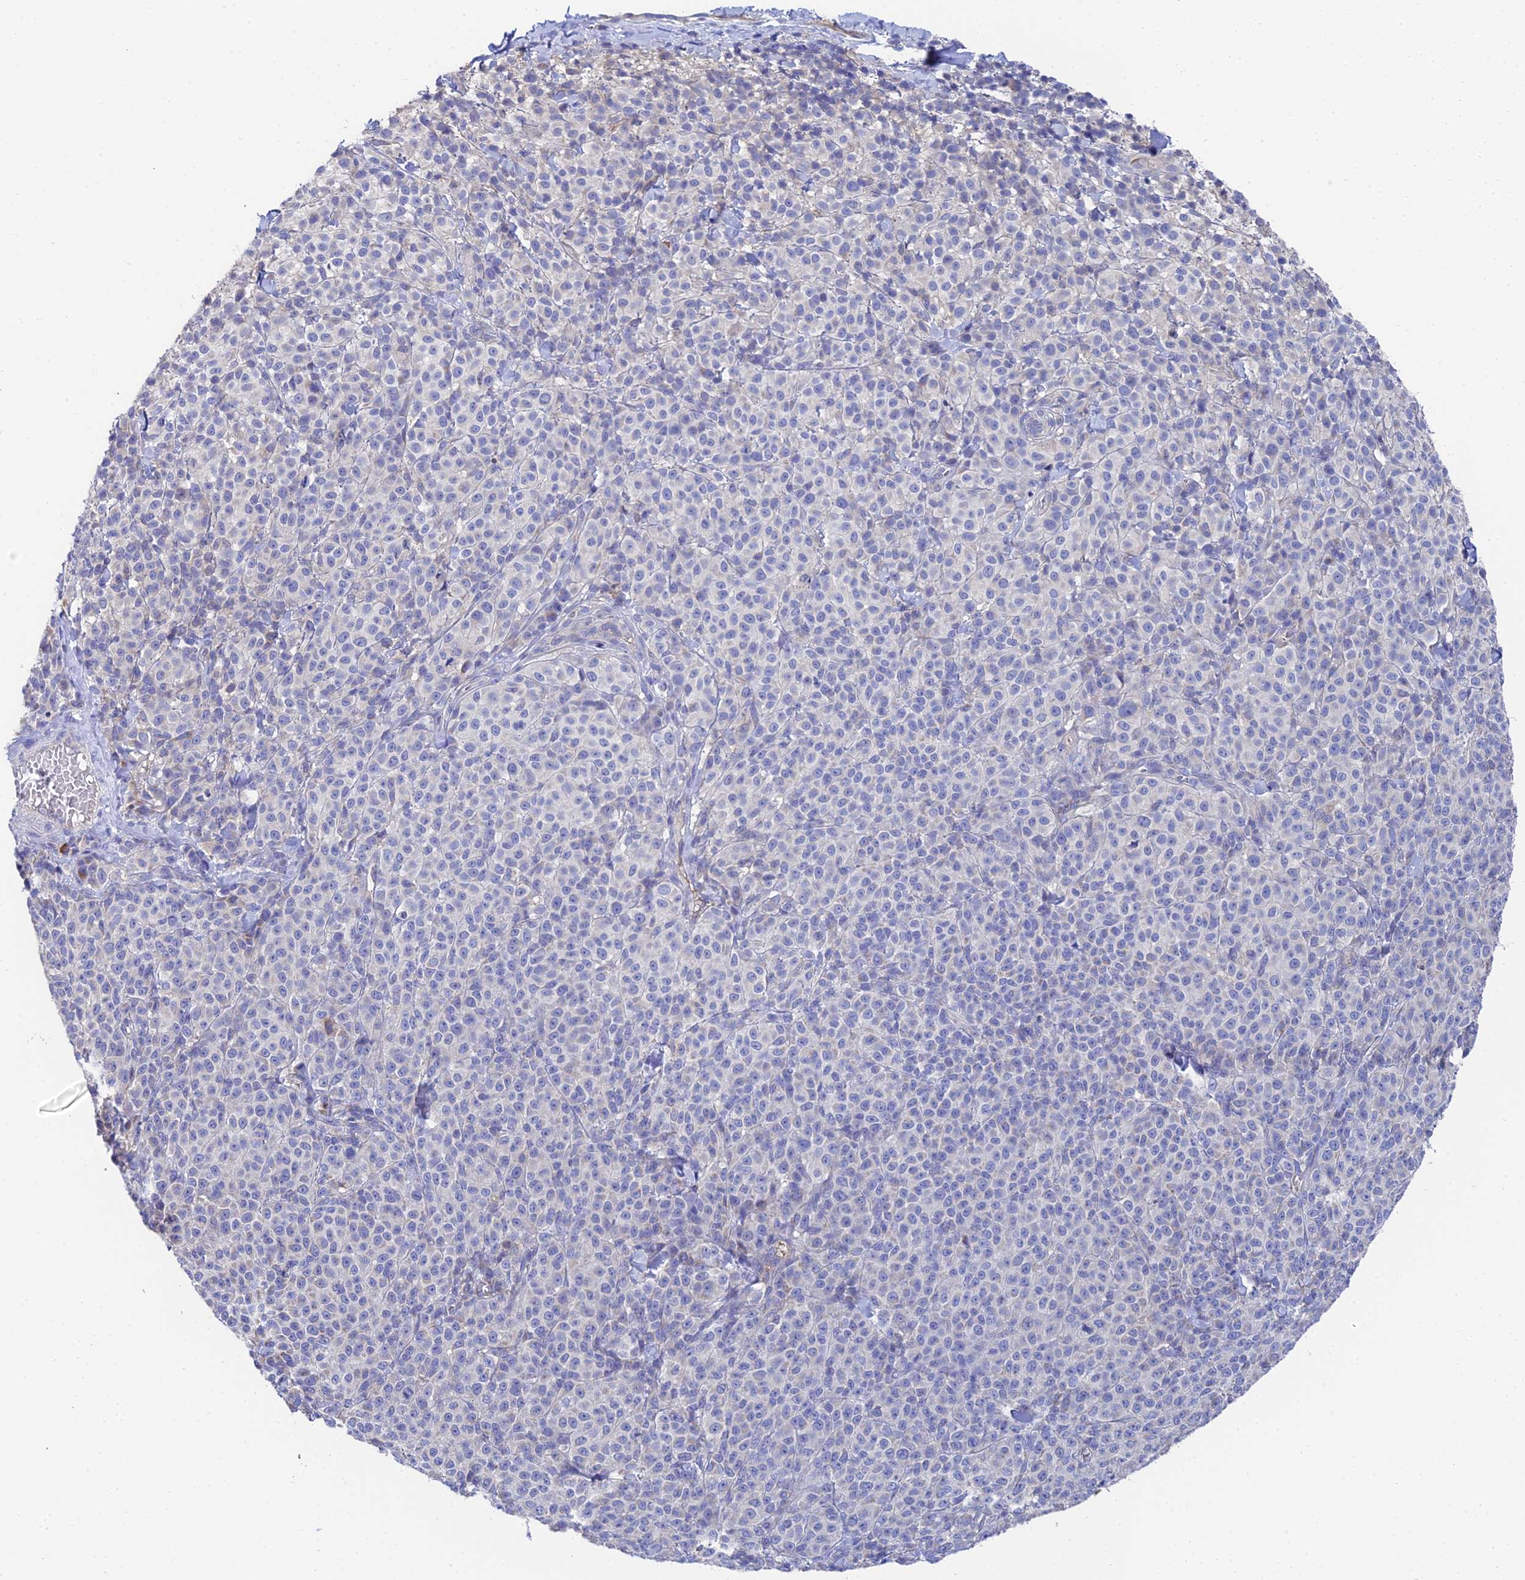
{"staining": {"intensity": "negative", "quantity": "none", "location": "none"}, "tissue": "melanoma", "cell_type": "Tumor cells", "image_type": "cancer", "snomed": [{"axis": "morphology", "description": "Normal tissue, NOS"}, {"axis": "morphology", "description": "Malignant melanoma, NOS"}, {"axis": "topography", "description": "Skin"}], "caption": "Immunohistochemistry histopathology image of neoplastic tissue: human malignant melanoma stained with DAB exhibits no significant protein staining in tumor cells. (DAB (3,3'-diaminobenzidine) IHC with hematoxylin counter stain).", "gene": "UBE2L3", "patient": {"sex": "female", "age": 34}}